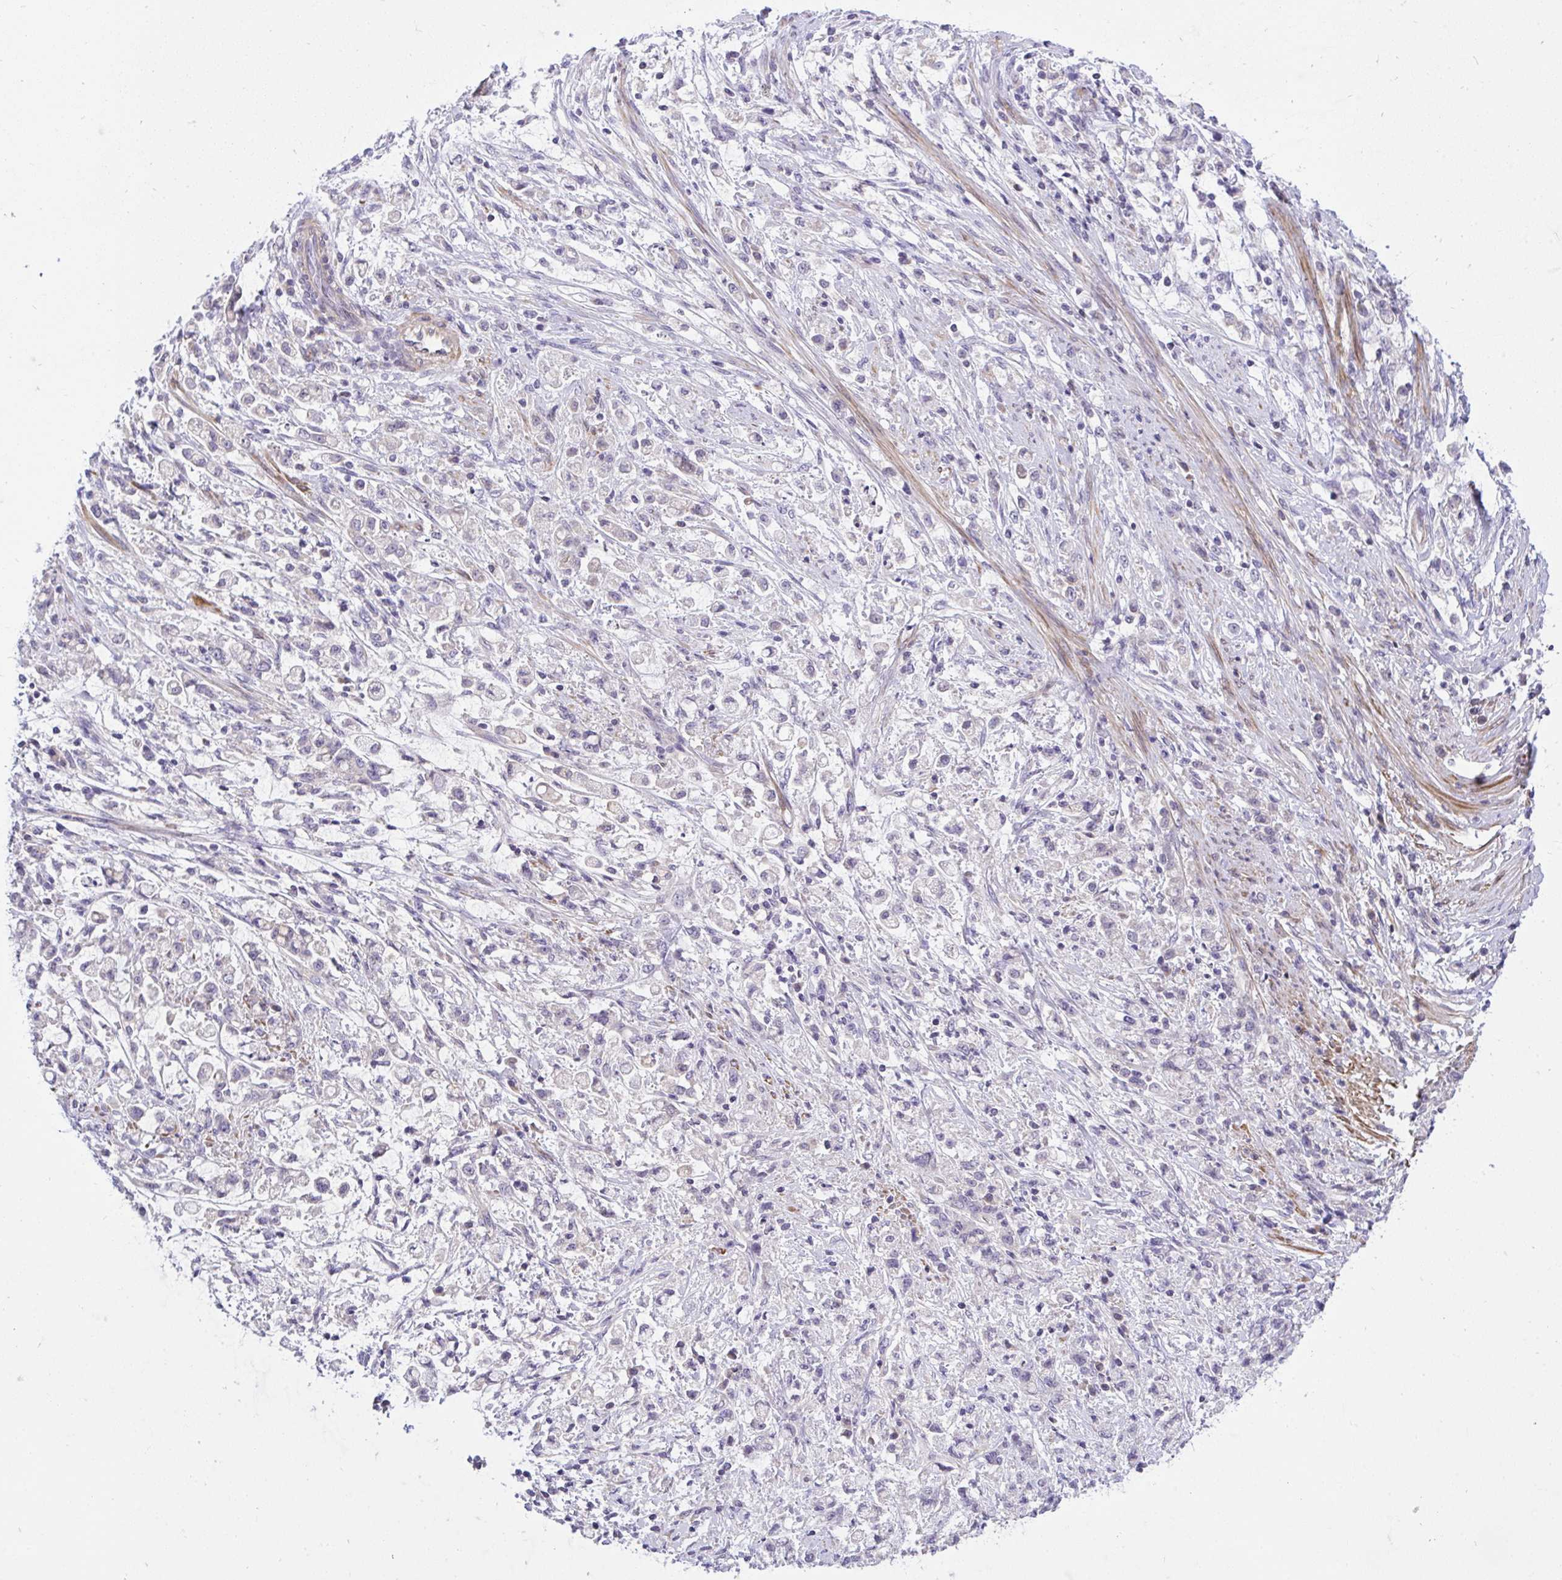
{"staining": {"intensity": "negative", "quantity": "none", "location": "none"}, "tissue": "stomach cancer", "cell_type": "Tumor cells", "image_type": "cancer", "snomed": [{"axis": "morphology", "description": "Adenocarcinoma, NOS"}, {"axis": "topography", "description": "Stomach"}], "caption": "Adenocarcinoma (stomach) was stained to show a protein in brown. There is no significant positivity in tumor cells.", "gene": "C19orf54", "patient": {"sex": "female", "age": 60}}